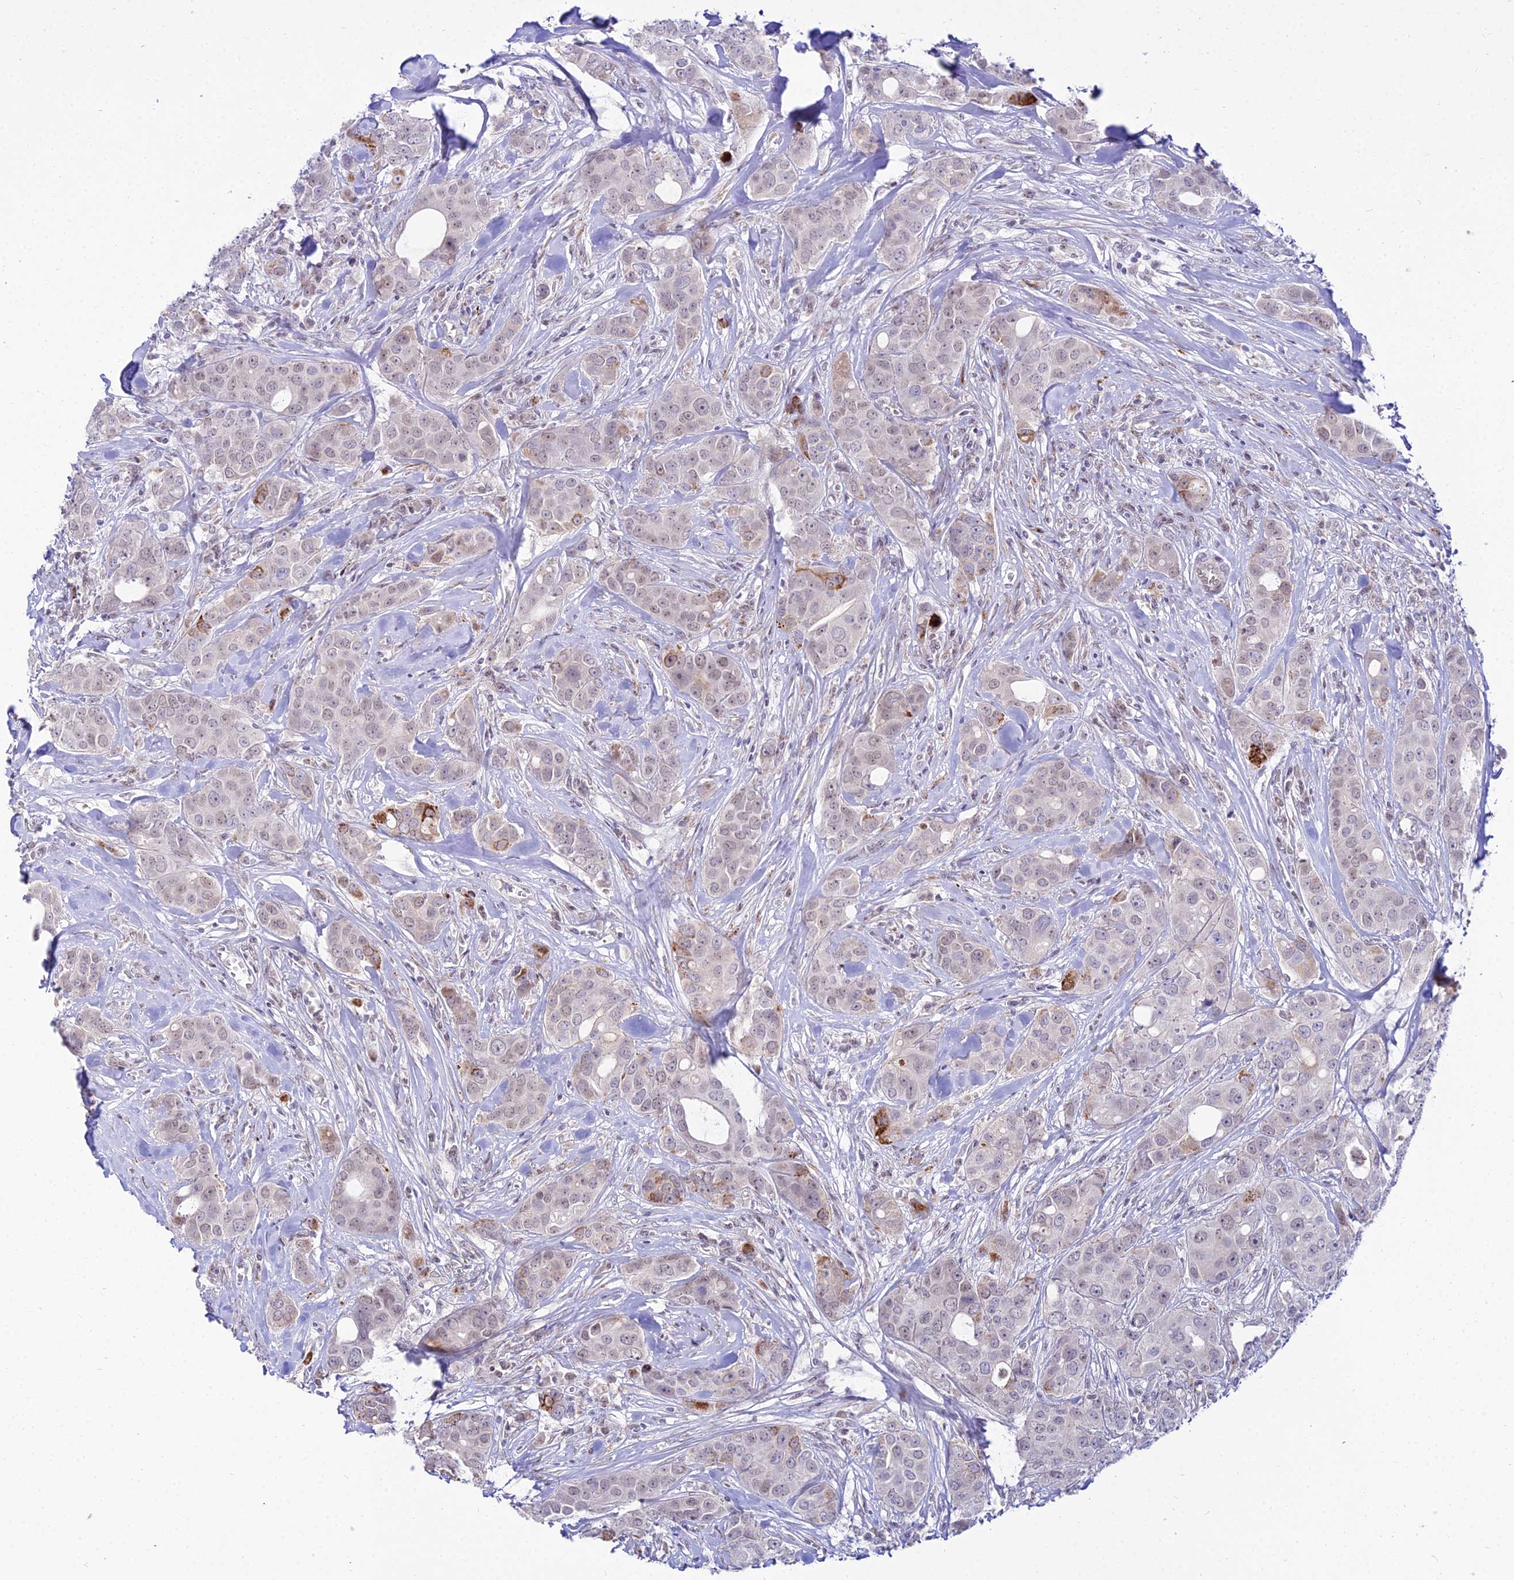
{"staining": {"intensity": "weak", "quantity": ">75%", "location": "nuclear"}, "tissue": "breast cancer", "cell_type": "Tumor cells", "image_type": "cancer", "snomed": [{"axis": "morphology", "description": "Duct carcinoma"}, {"axis": "topography", "description": "Breast"}], "caption": "Immunohistochemistry (IHC) histopathology image of breast cancer (infiltrating ductal carcinoma) stained for a protein (brown), which shows low levels of weak nuclear expression in approximately >75% of tumor cells.", "gene": "C6orf163", "patient": {"sex": "female", "age": 43}}